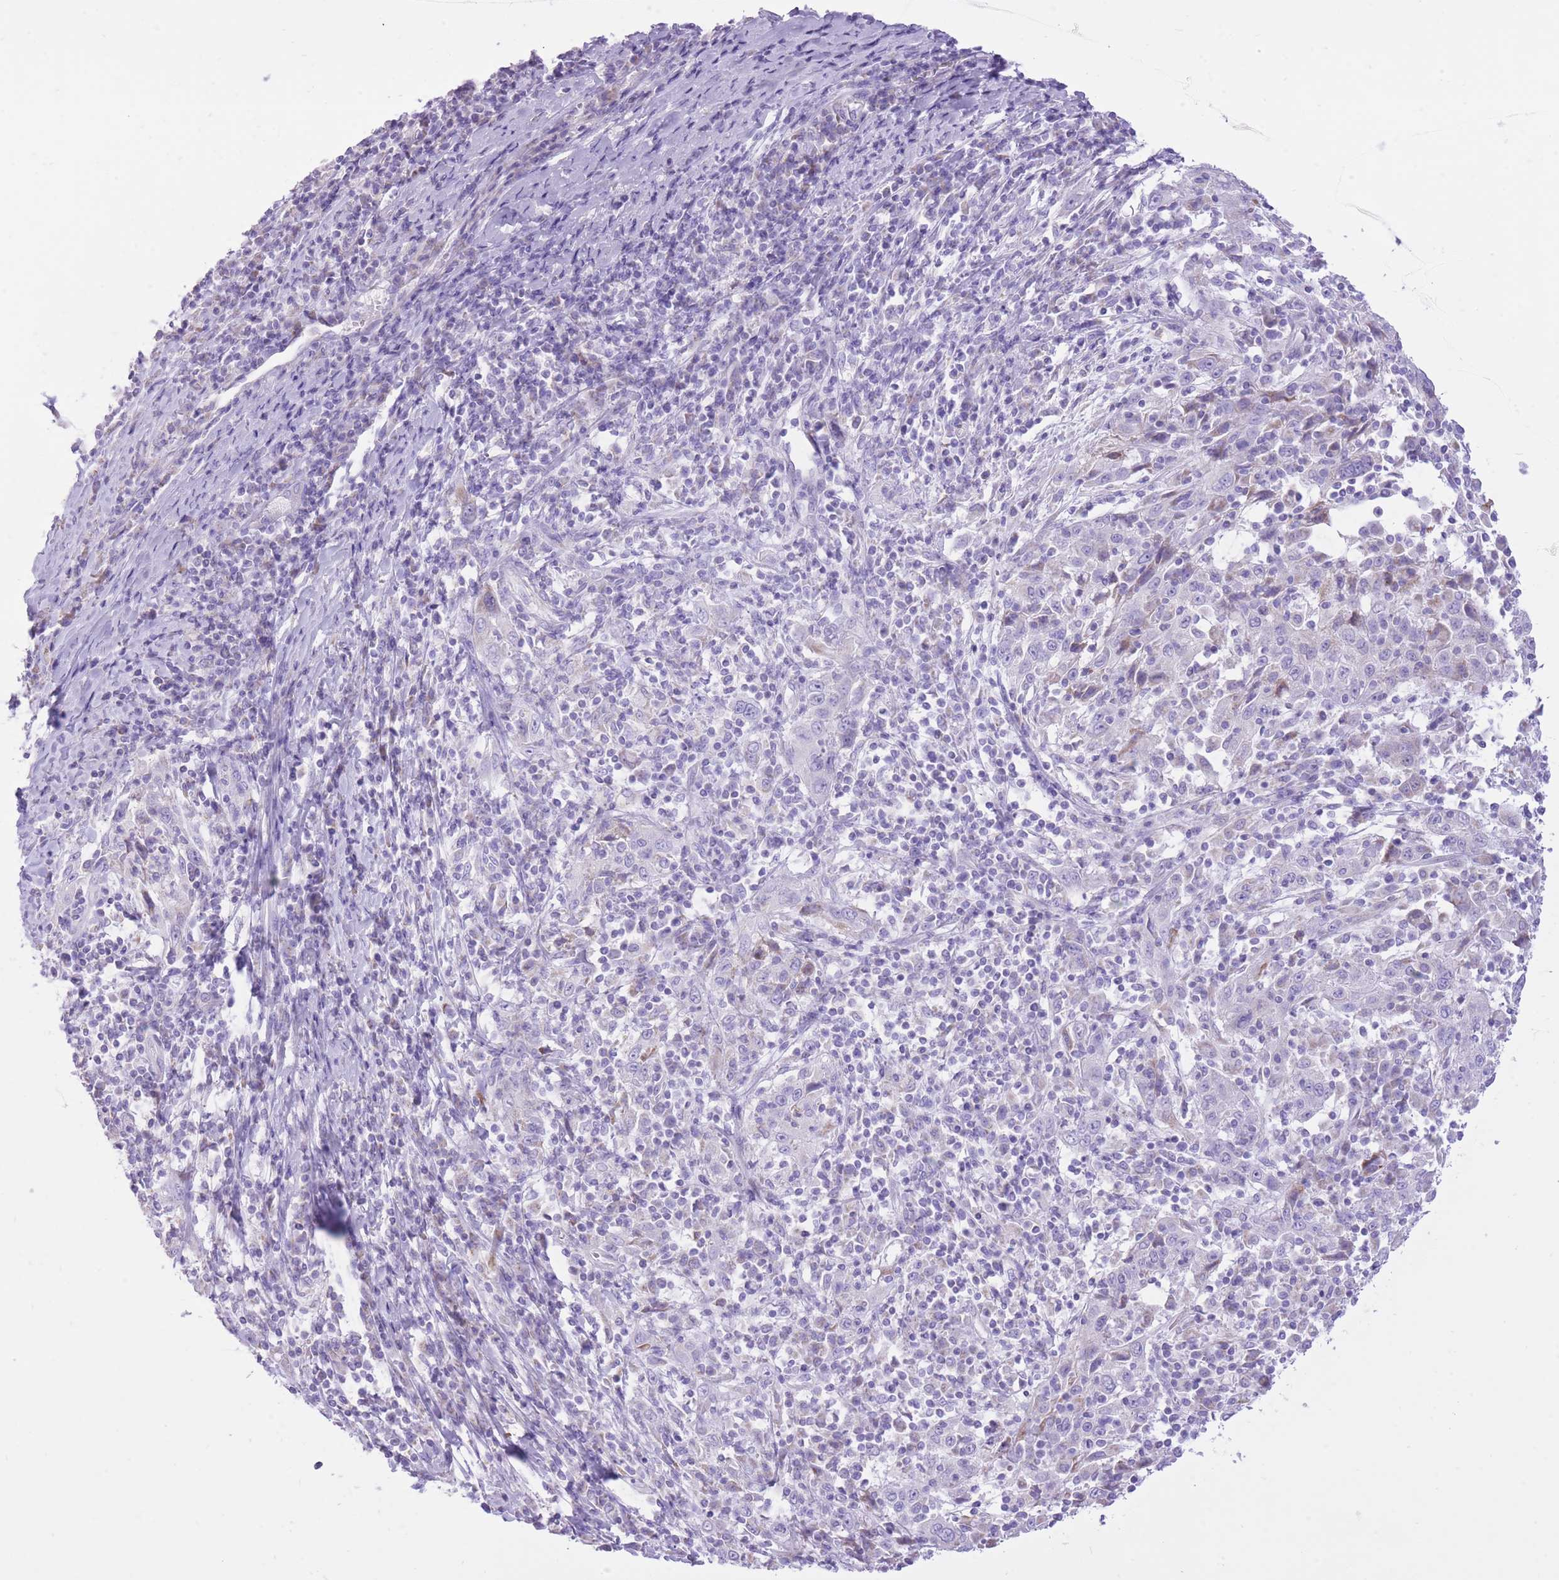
{"staining": {"intensity": "negative", "quantity": "none", "location": "none"}, "tissue": "cervical cancer", "cell_type": "Tumor cells", "image_type": "cancer", "snomed": [{"axis": "morphology", "description": "Squamous cell carcinoma, NOS"}, {"axis": "topography", "description": "Cervix"}], "caption": "Immunohistochemistry (IHC) image of neoplastic tissue: cervical cancer stained with DAB reveals no significant protein positivity in tumor cells.", "gene": "SLC4A4", "patient": {"sex": "female", "age": 46}}